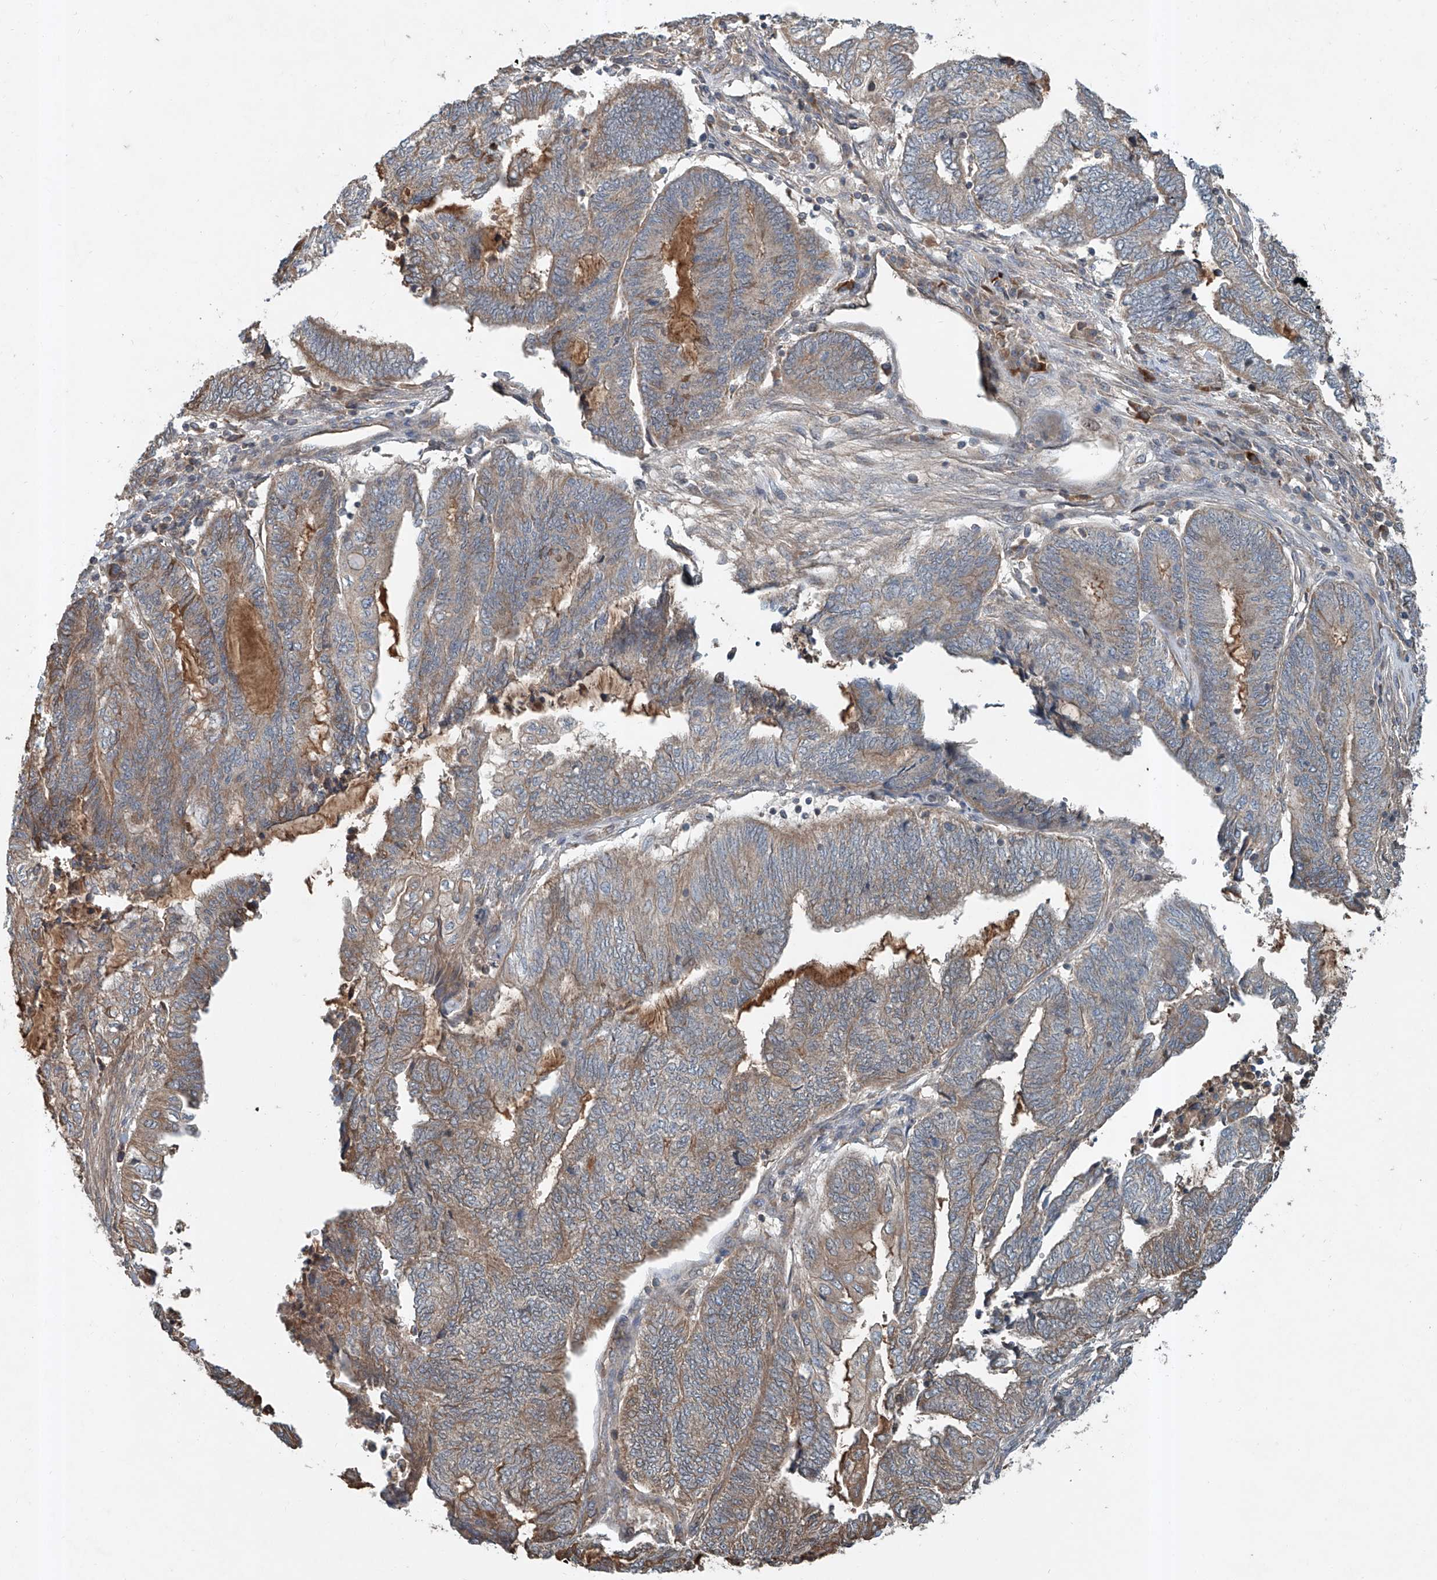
{"staining": {"intensity": "weak", "quantity": "25%-75%", "location": "cytoplasmic/membranous"}, "tissue": "endometrial cancer", "cell_type": "Tumor cells", "image_type": "cancer", "snomed": [{"axis": "morphology", "description": "Adenocarcinoma, NOS"}, {"axis": "topography", "description": "Uterus"}, {"axis": "topography", "description": "Endometrium"}], "caption": "High-power microscopy captured an immunohistochemistry (IHC) photomicrograph of adenocarcinoma (endometrial), revealing weak cytoplasmic/membranous positivity in approximately 25%-75% of tumor cells.", "gene": "ADAM23", "patient": {"sex": "female", "age": 70}}